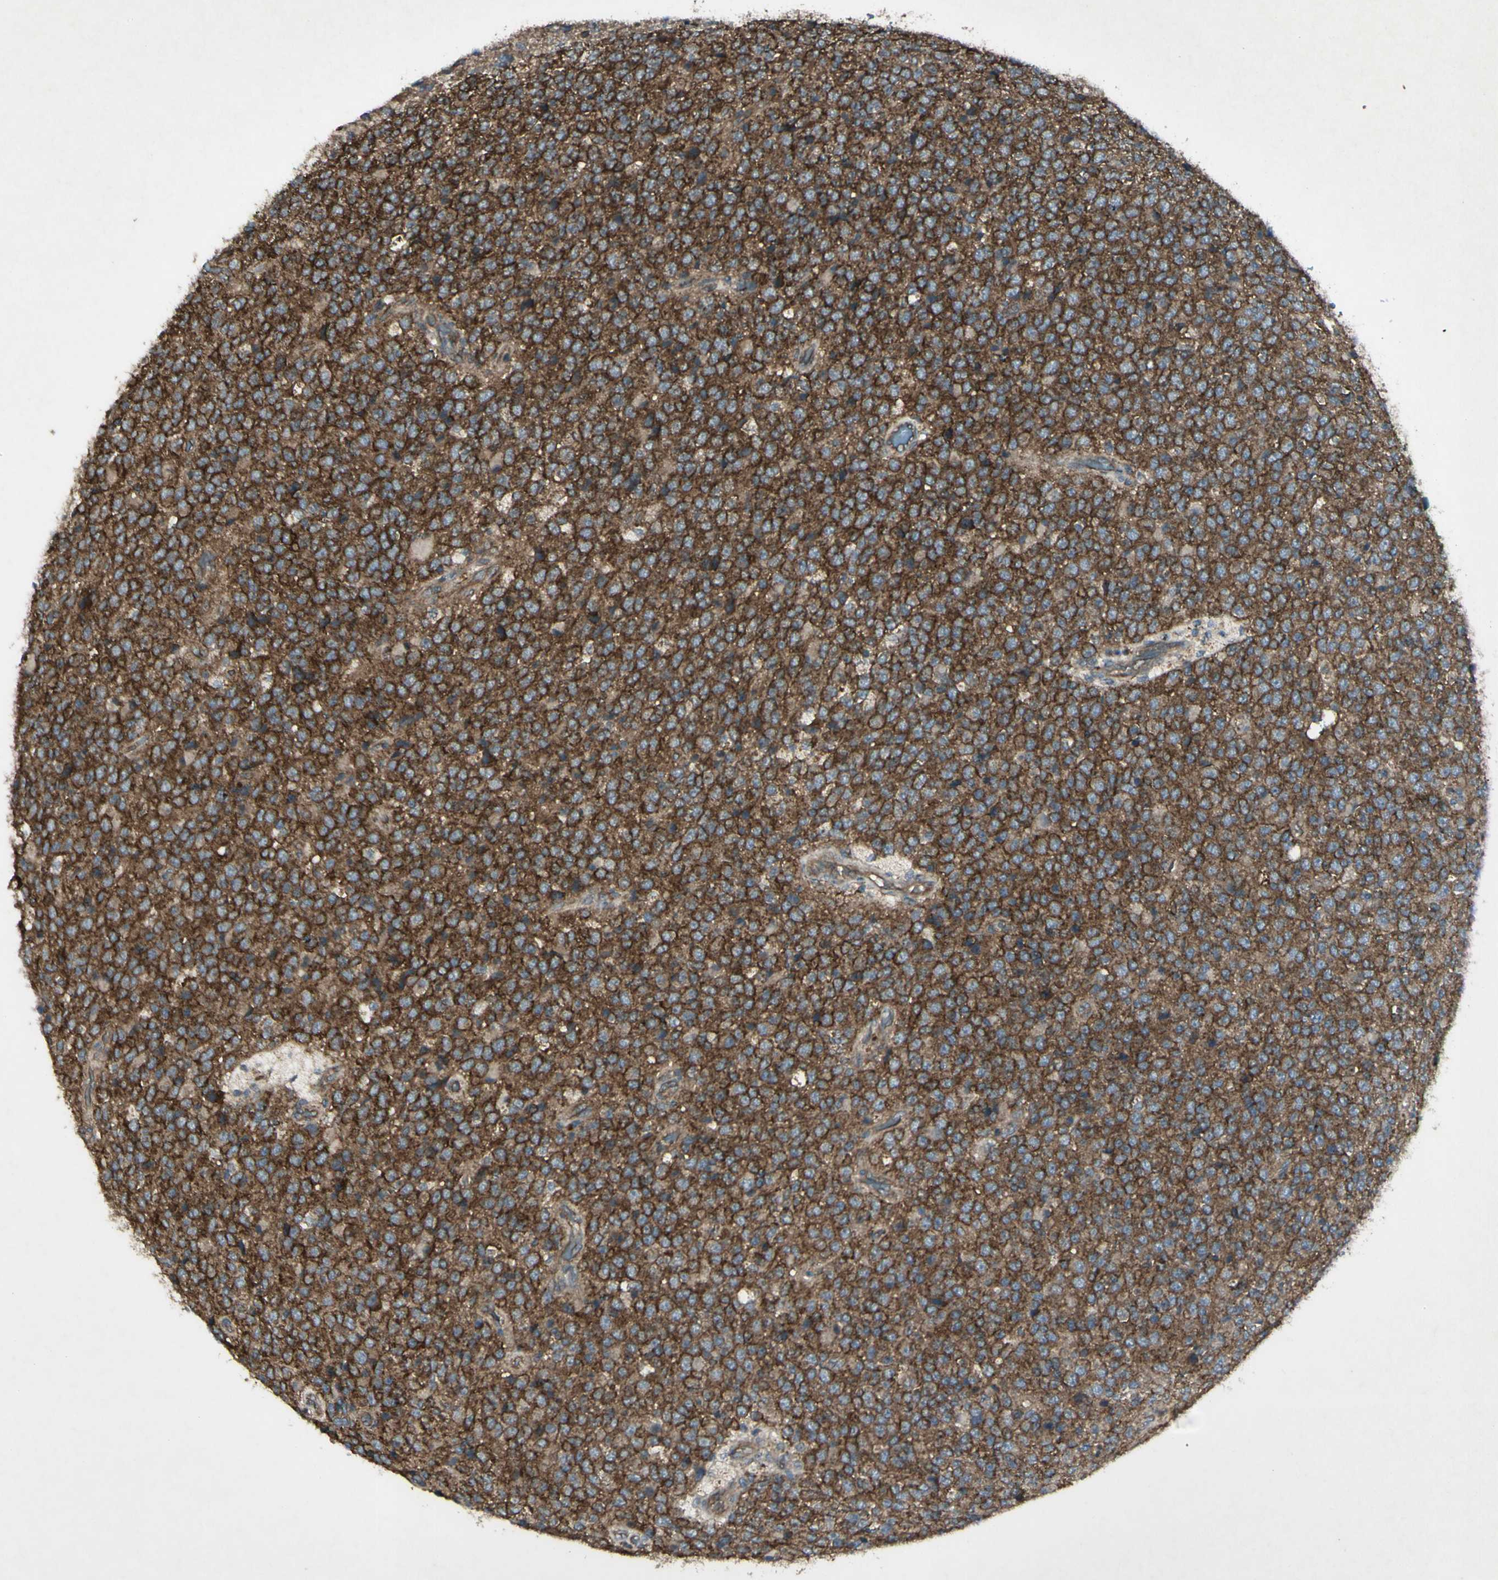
{"staining": {"intensity": "strong", "quantity": ">75%", "location": "cytoplasmic/membranous"}, "tissue": "glioma", "cell_type": "Tumor cells", "image_type": "cancer", "snomed": [{"axis": "morphology", "description": "Glioma, malignant, High grade"}, {"axis": "topography", "description": "pancreas cauda"}], "caption": "Immunohistochemical staining of human glioma exhibits high levels of strong cytoplasmic/membranous protein staining in about >75% of tumor cells.", "gene": "JAG1", "patient": {"sex": "male", "age": 60}}